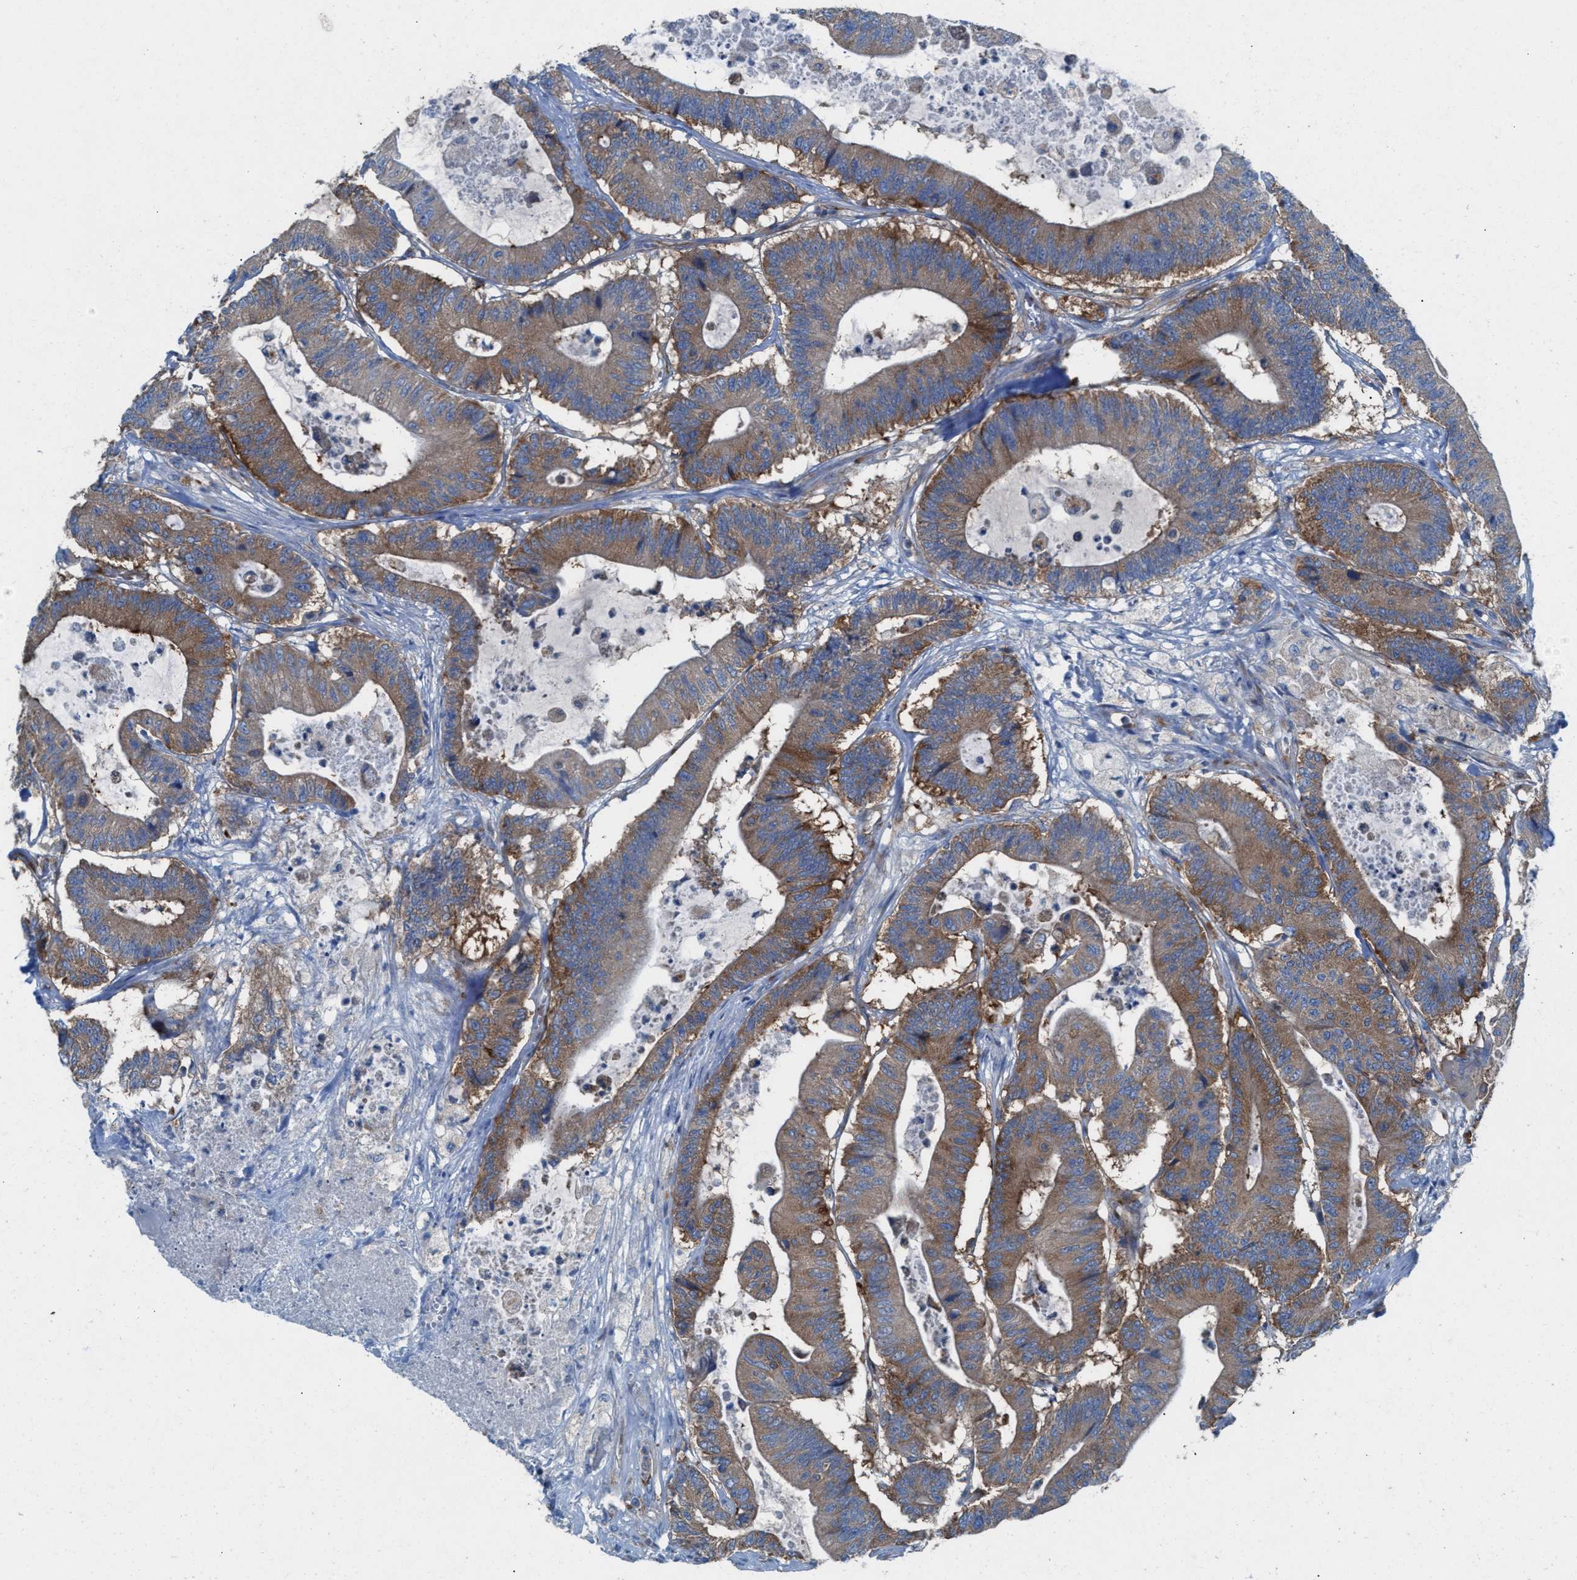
{"staining": {"intensity": "moderate", "quantity": ">75%", "location": "cytoplasmic/membranous"}, "tissue": "colorectal cancer", "cell_type": "Tumor cells", "image_type": "cancer", "snomed": [{"axis": "morphology", "description": "Adenocarcinoma, NOS"}, {"axis": "topography", "description": "Colon"}], "caption": "Colorectal cancer (adenocarcinoma) stained with IHC exhibits moderate cytoplasmic/membranous staining in about >75% of tumor cells.", "gene": "NYAP1", "patient": {"sex": "female", "age": 84}}